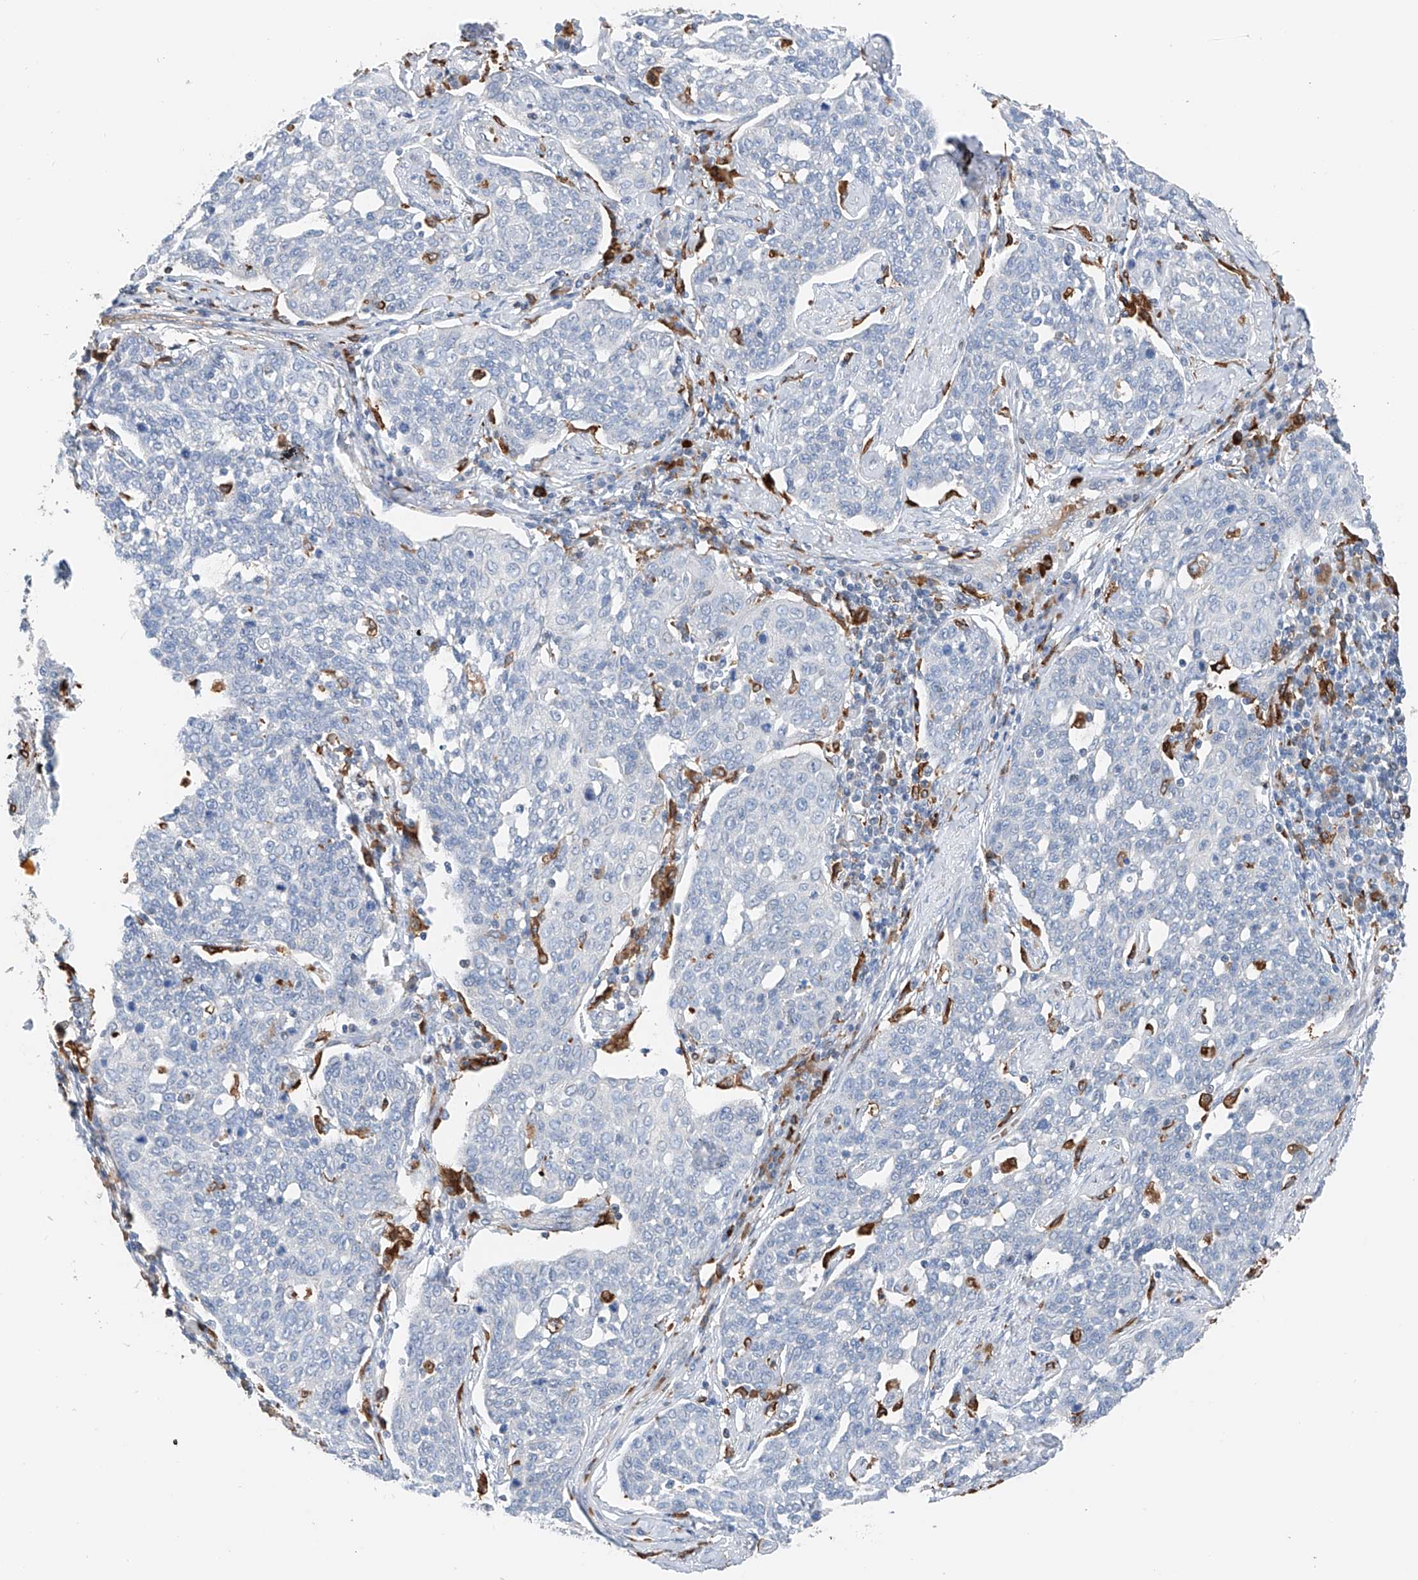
{"staining": {"intensity": "negative", "quantity": "none", "location": "none"}, "tissue": "cervical cancer", "cell_type": "Tumor cells", "image_type": "cancer", "snomed": [{"axis": "morphology", "description": "Squamous cell carcinoma, NOS"}, {"axis": "topography", "description": "Cervix"}], "caption": "Protein analysis of cervical cancer demonstrates no significant staining in tumor cells. (DAB IHC, high magnification).", "gene": "TBXAS1", "patient": {"sex": "female", "age": 34}}